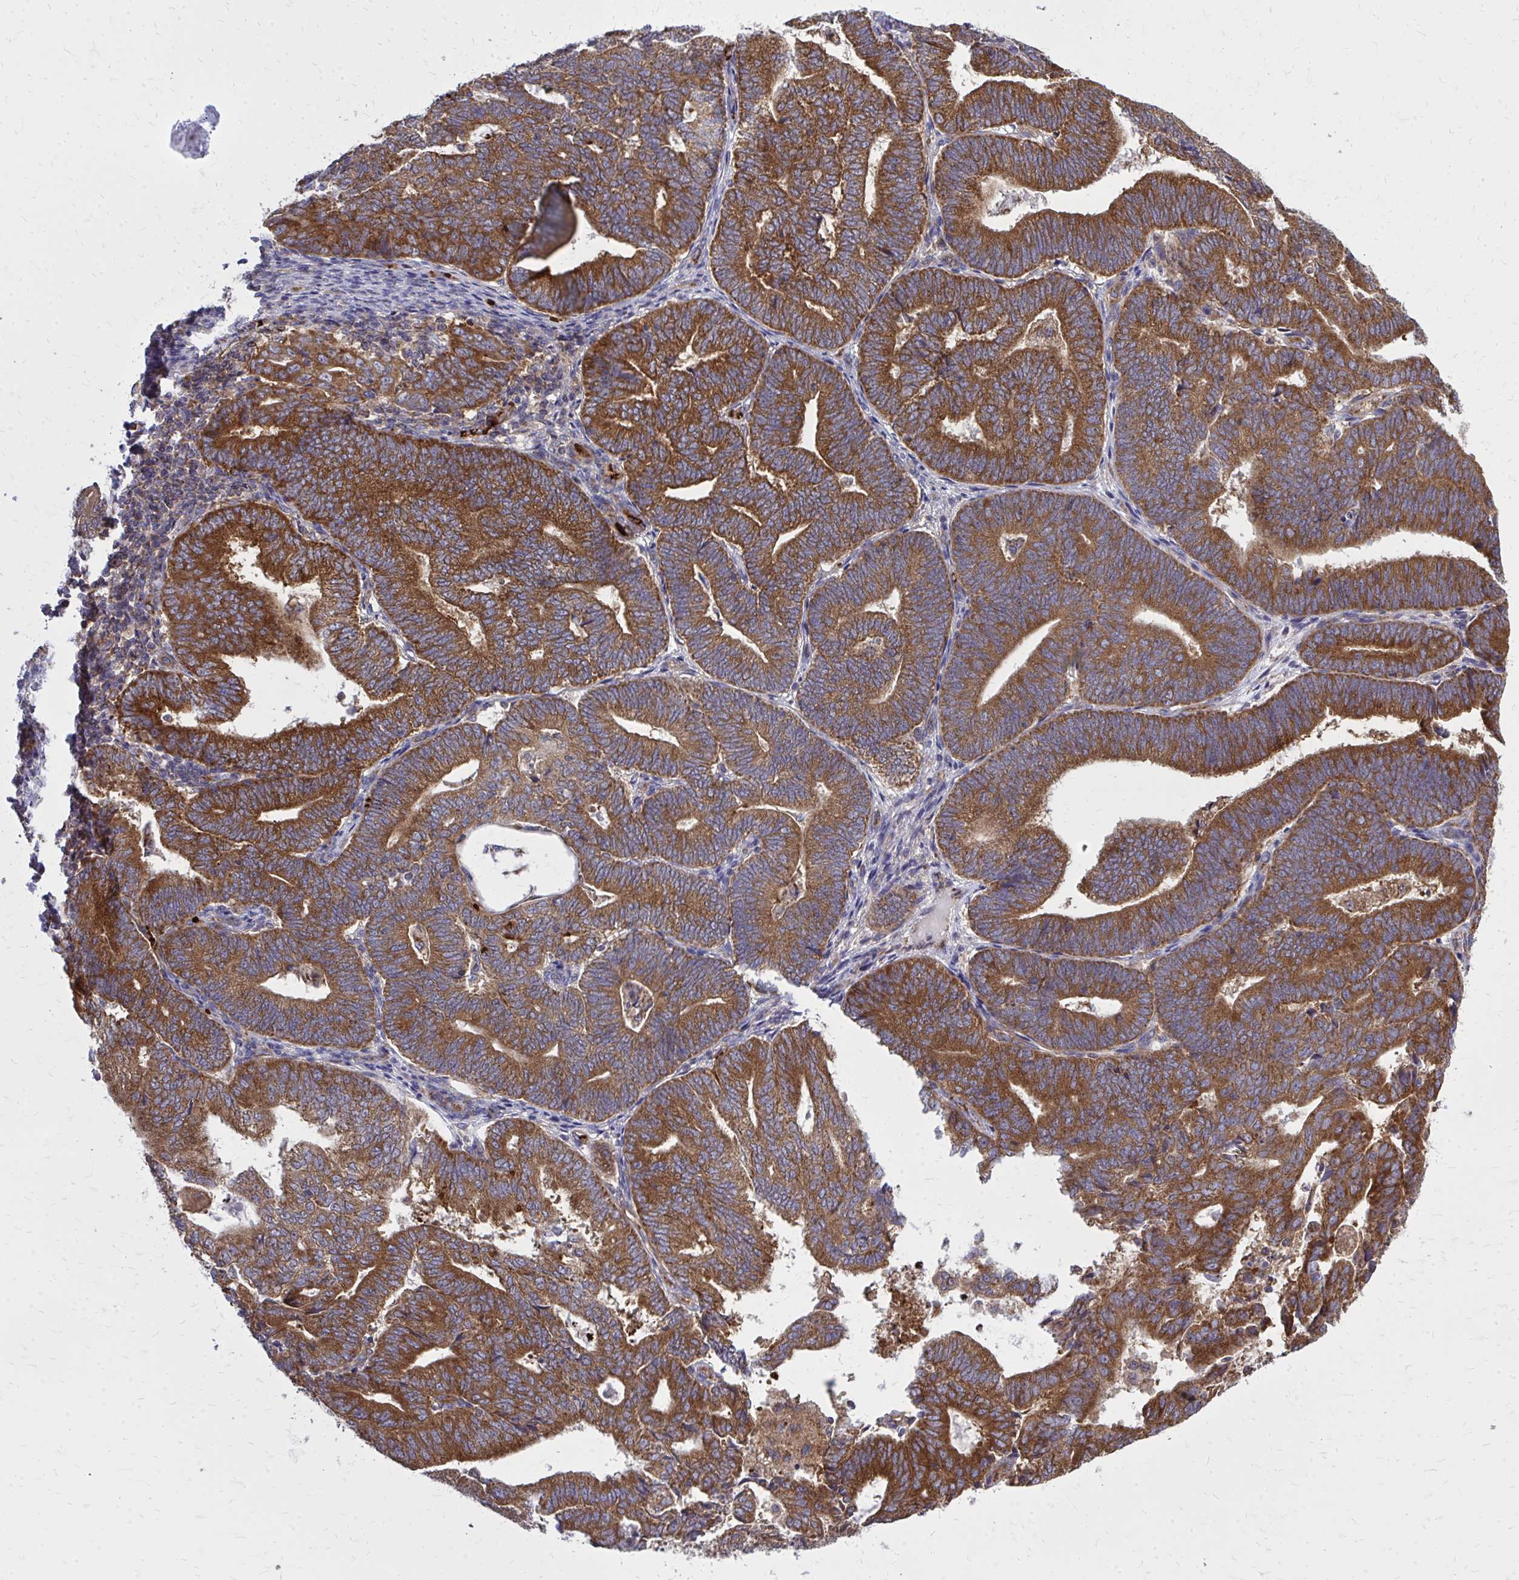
{"staining": {"intensity": "strong", "quantity": ">75%", "location": "cytoplasmic/membranous"}, "tissue": "endometrial cancer", "cell_type": "Tumor cells", "image_type": "cancer", "snomed": [{"axis": "morphology", "description": "Adenocarcinoma, NOS"}, {"axis": "topography", "description": "Endometrium"}], "caption": "A brown stain highlights strong cytoplasmic/membranous expression of a protein in human endometrial cancer (adenocarcinoma) tumor cells. (DAB IHC, brown staining for protein, blue staining for nuclei).", "gene": "PDK4", "patient": {"sex": "female", "age": 70}}